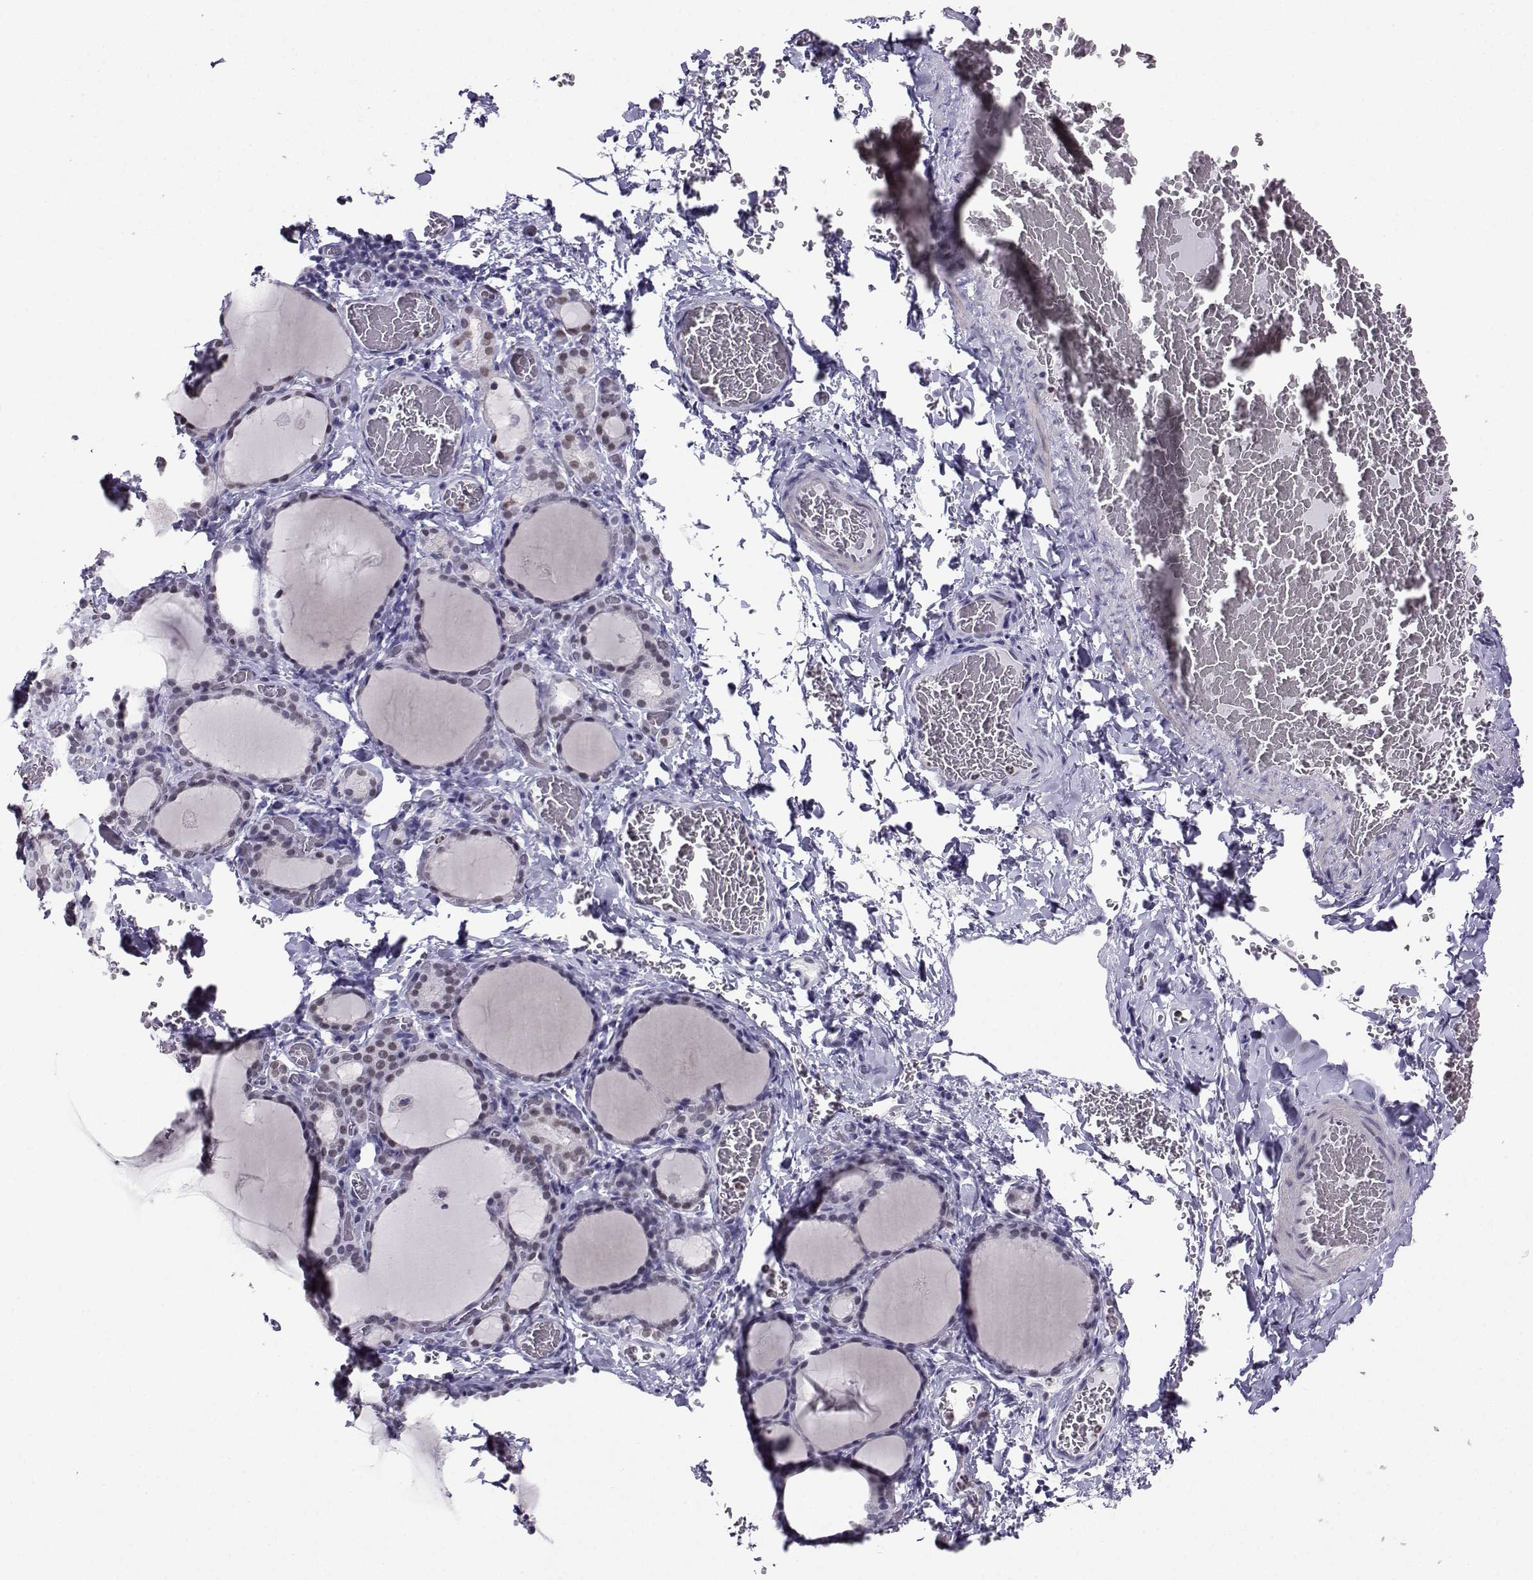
{"staining": {"intensity": "weak", "quantity": "25%-75%", "location": "nuclear"}, "tissue": "thyroid gland", "cell_type": "Glandular cells", "image_type": "normal", "snomed": [{"axis": "morphology", "description": "Normal tissue, NOS"}, {"axis": "morphology", "description": "Hyperplasia, NOS"}, {"axis": "topography", "description": "Thyroid gland"}], "caption": "IHC (DAB (3,3'-diaminobenzidine)) staining of unremarkable thyroid gland exhibits weak nuclear protein staining in approximately 25%-75% of glandular cells. Using DAB (brown) and hematoxylin (blue) stains, captured at high magnification using brightfield microscopy.", "gene": "TEDC2", "patient": {"sex": "female", "age": 27}}